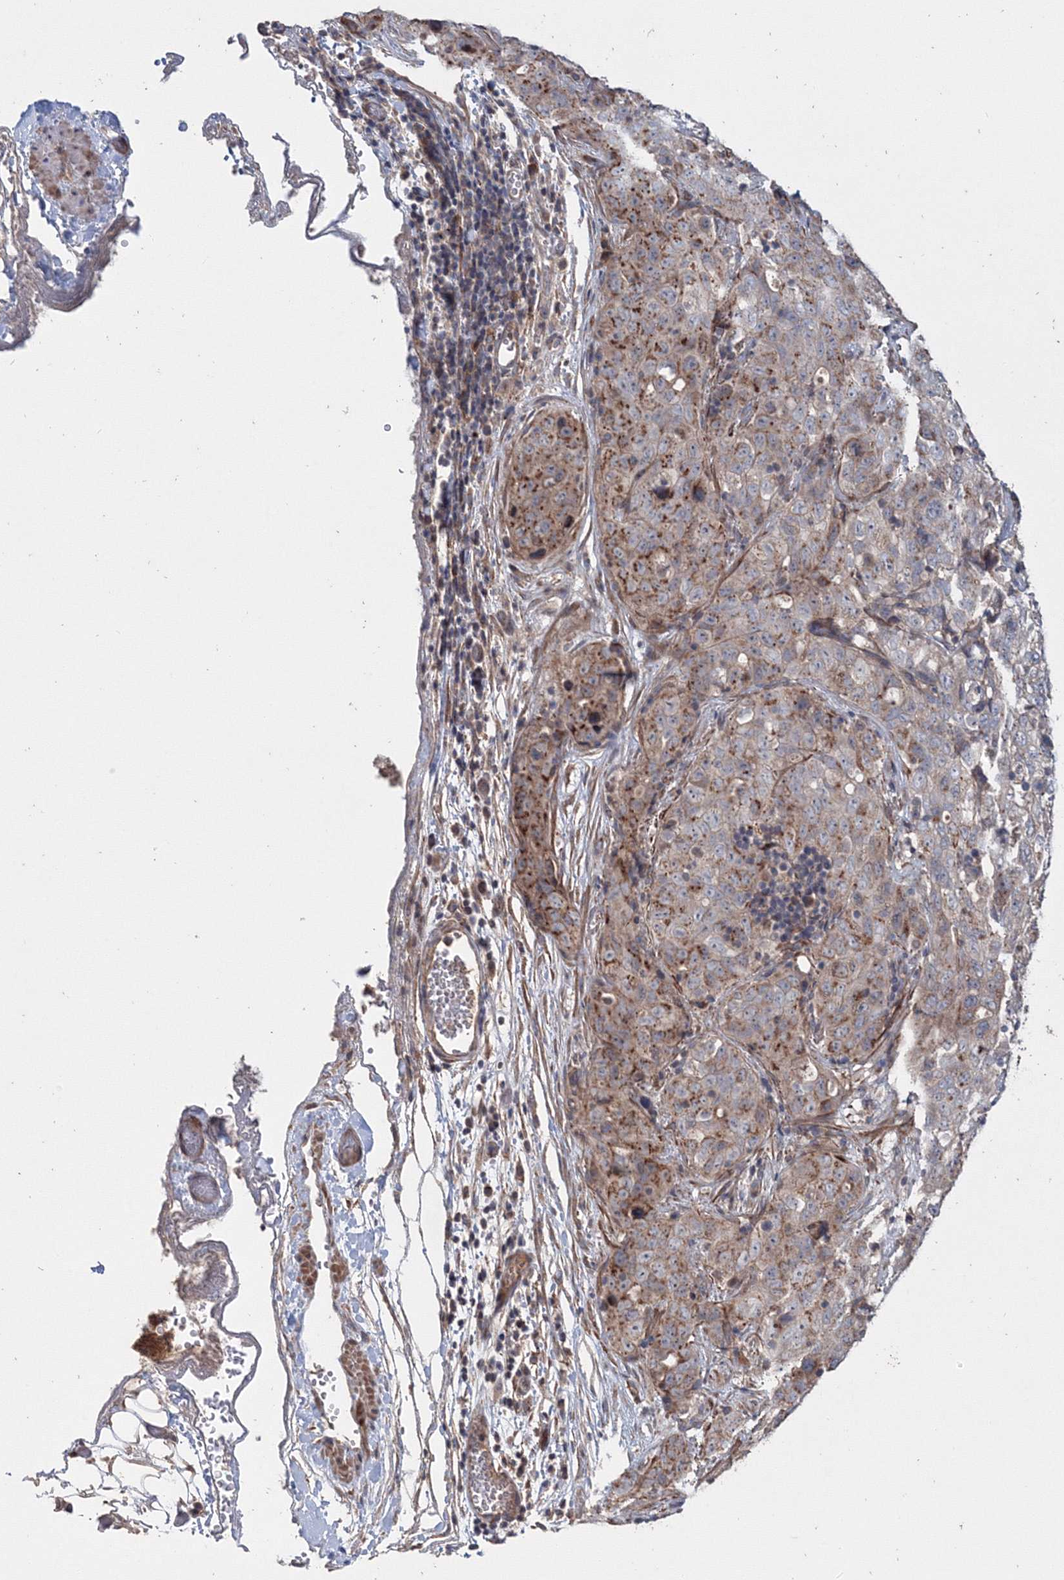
{"staining": {"intensity": "moderate", "quantity": ">75%", "location": "cytoplasmic/membranous"}, "tissue": "stomach cancer", "cell_type": "Tumor cells", "image_type": "cancer", "snomed": [{"axis": "morphology", "description": "Normal tissue, NOS"}, {"axis": "morphology", "description": "Adenocarcinoma, NOS"}, {"axis": "topography", "description": "Lymph node"}, {"axis": "topography", "description": "Stomach"}], "caption": "The histopathology image displays immunohistochemical staining of stomach cancer. There is moderate cytoplasmic/membranous expression is identified in approximately >75% of tumor cells. The protein of interest is shown in brown color, while the nuclei are stained blue.", "gene": "NOA1", "patient": {"sex": "male", "age": 48}}